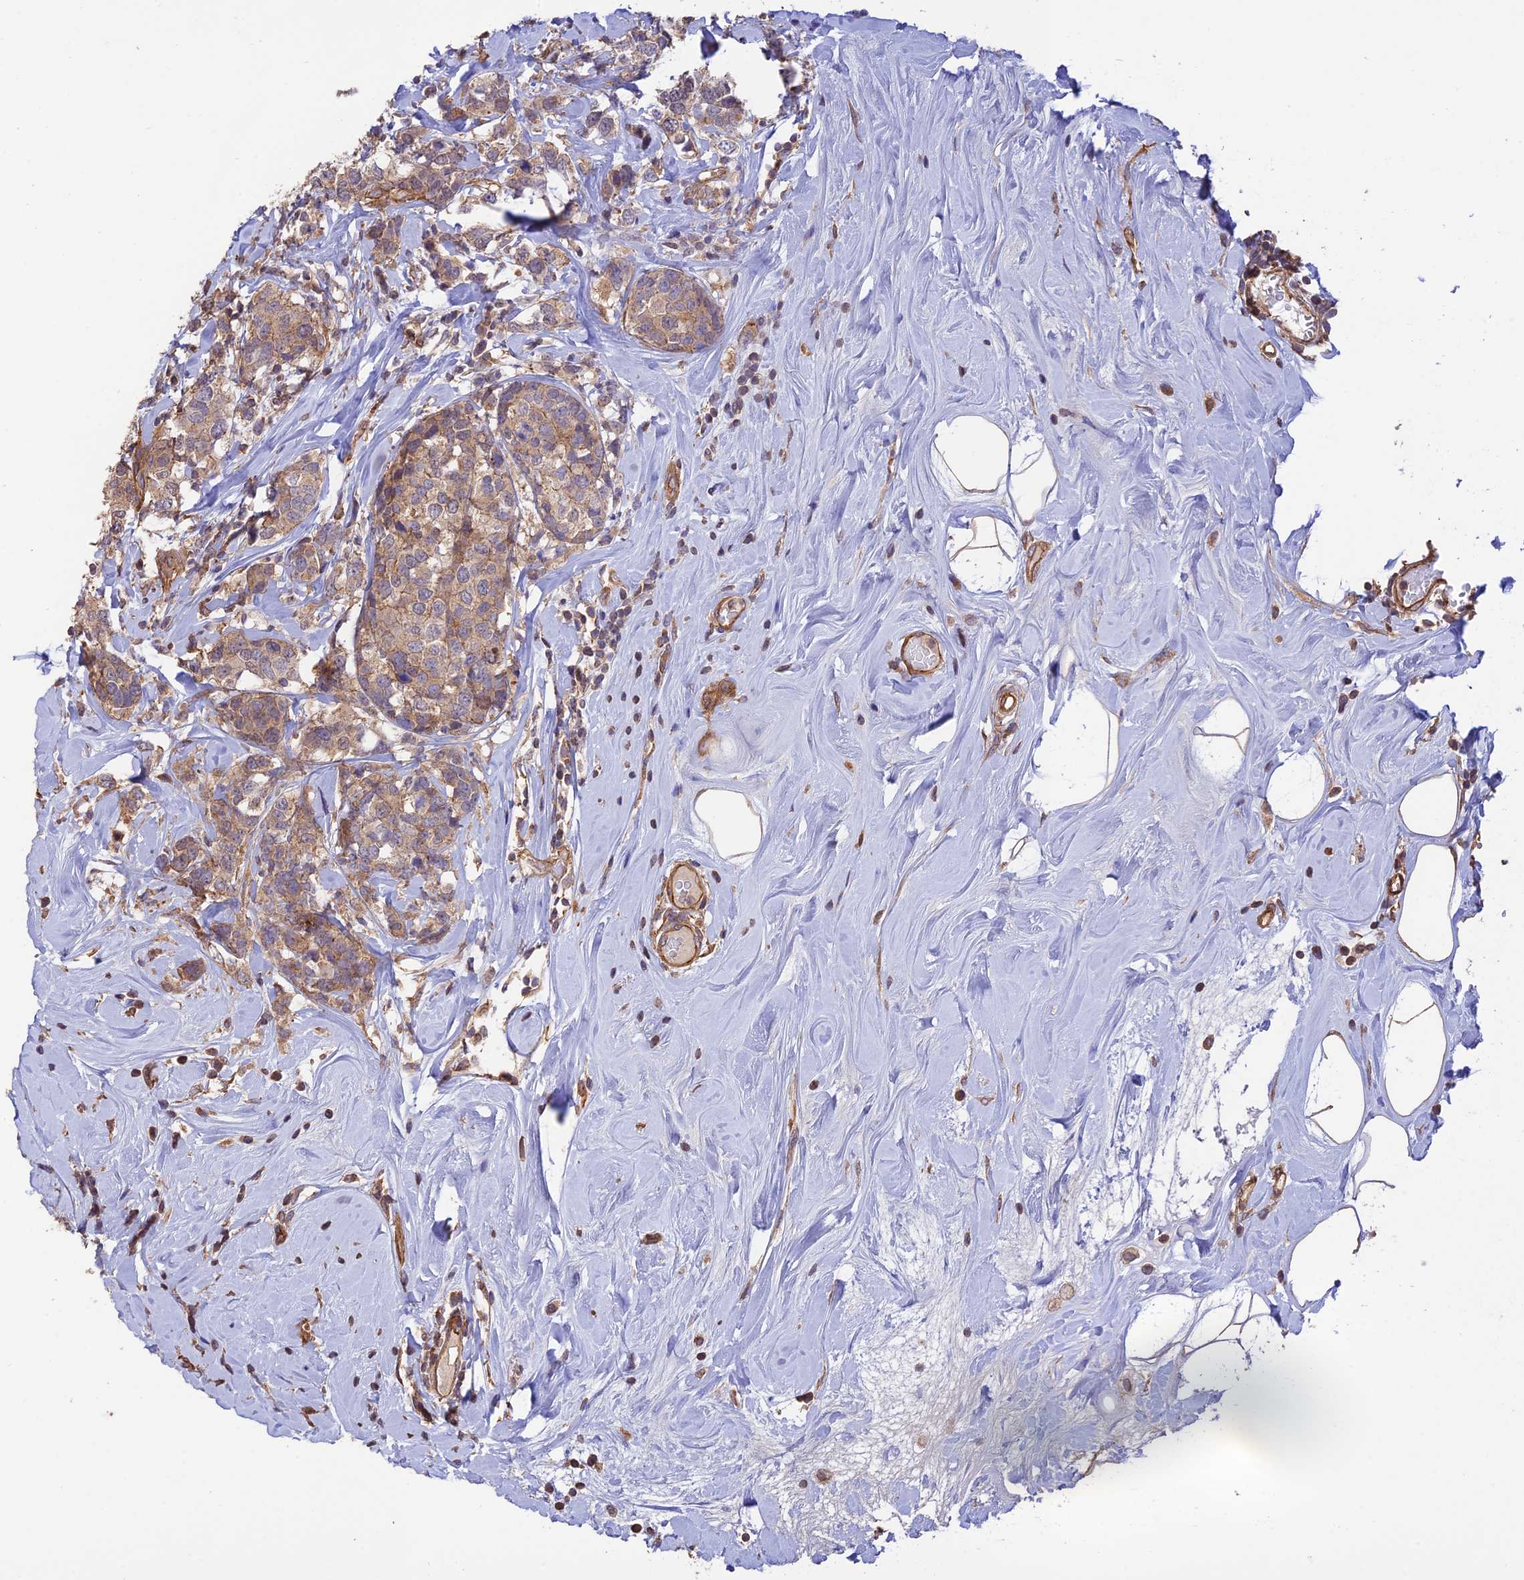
{"staining": {"intensity": "weak", "quantity": ">75%", "location": "cytoplasmic/membranous"}, "tissue": "breast cancer", "cell_type": "Tumor cells", "image_type": "cancer", "snomed": [{"axis": "morphology", "description": "Lobular carcinoma"}, {"axis": "topography", "description": "Breast"}], "caption": "A high-resolution histopathology image shows IHC staining of breast lobular carcinoma, which exhibits weak cytoplasmic/membranous expression in about >75% of tumor cells.", "gene": "HOMER2", "patient": {"sex": "female", "age": 59}}